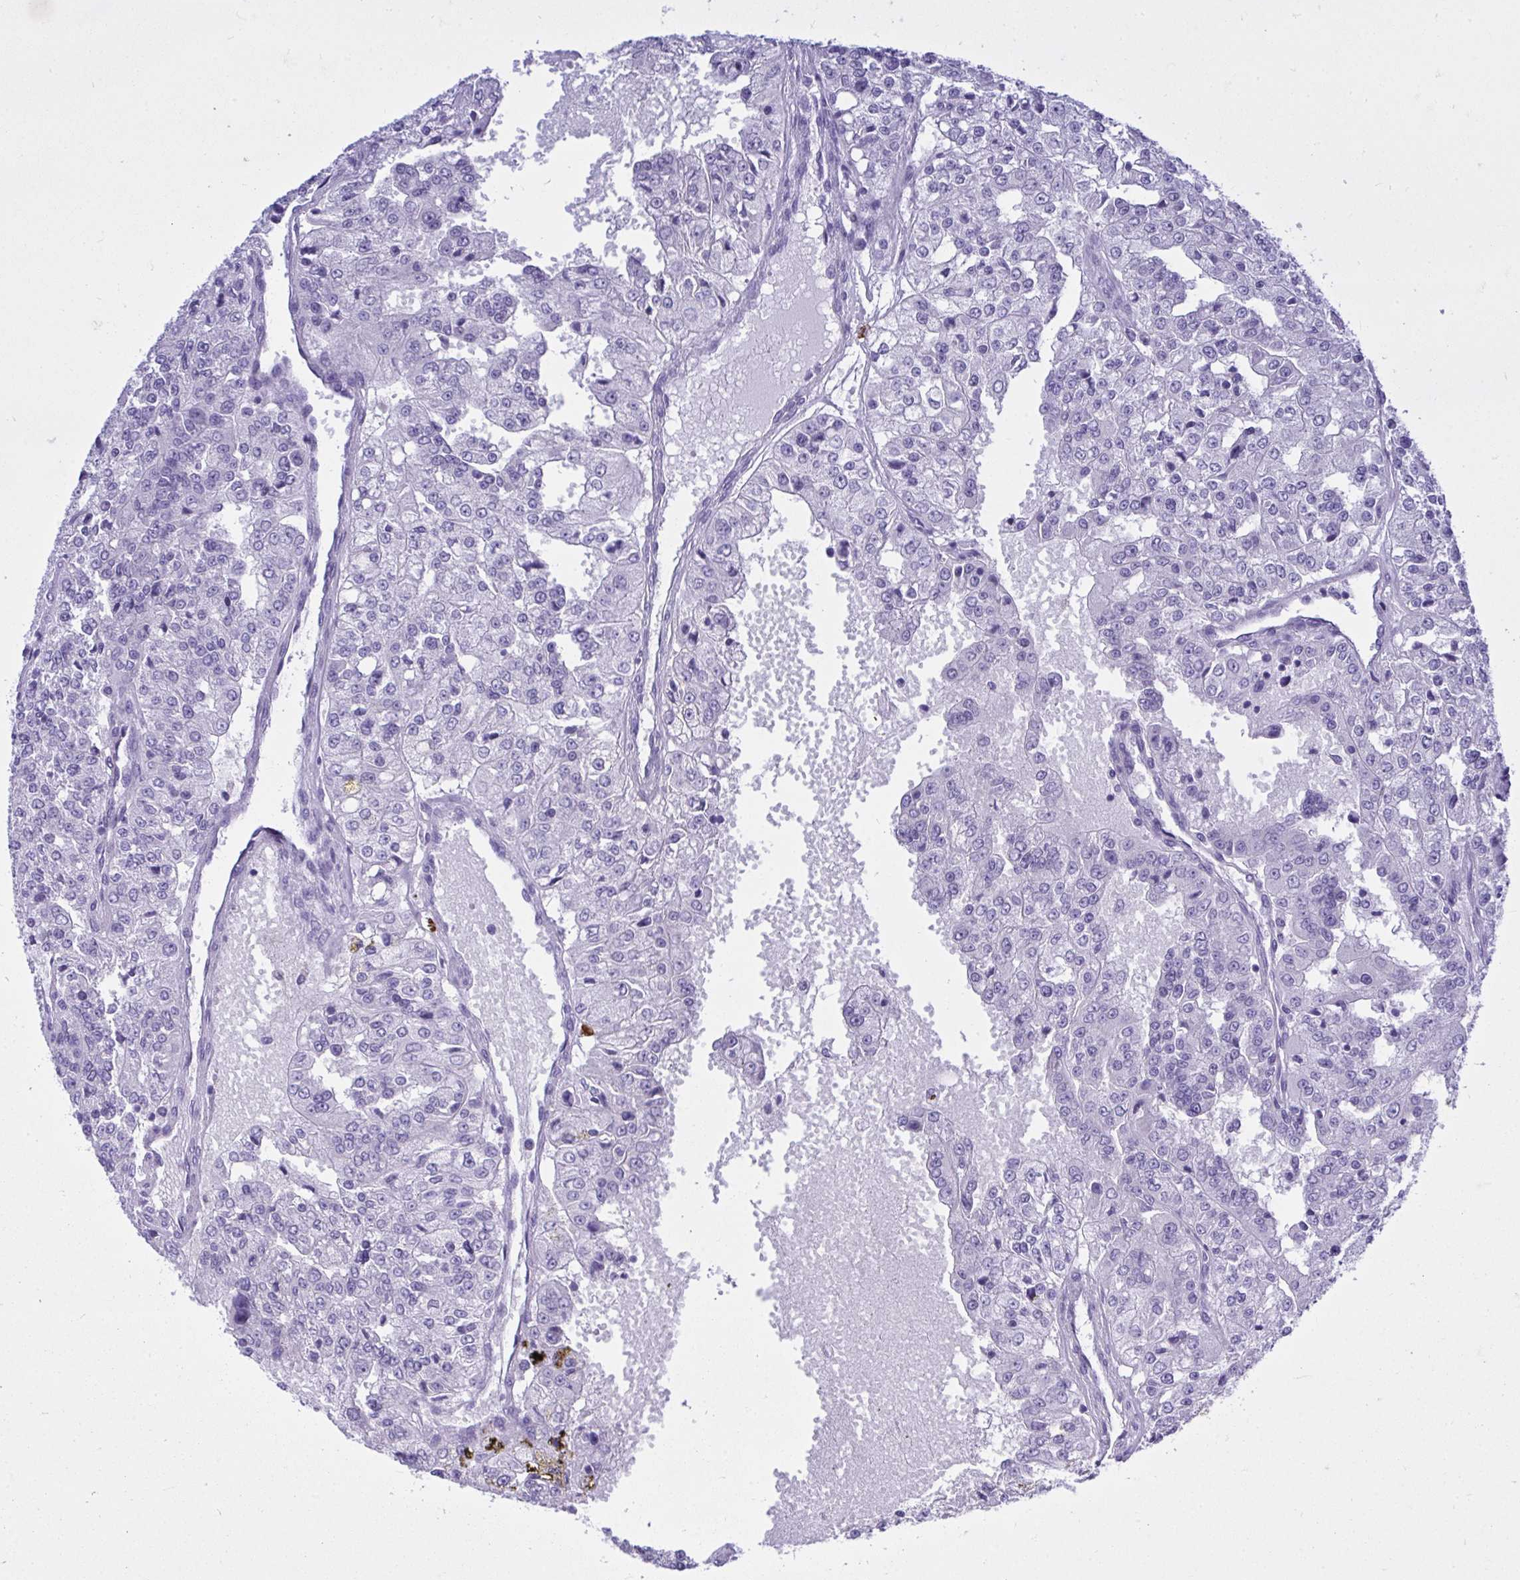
{"staining": {"intensity": "negative", "quantity": "none", "location": "none"}, "tissue": "renal cancer", "cell_type": "Tumor cells", "image_type": "cancer", "snomed": [{"axis": "morphology", "description": "Adenocarcinoma, NOS"}, {"axis": "topography", "description": "Kidney"}], "caption": "An IHC micrograph of renal cancer is shown. There is no staining in tumor cells of renal cancer. (DAB immunohistochemistry (IHC), high magnification).", "gene": "PSD", "patient": {"sex": "female", "age": 63}}